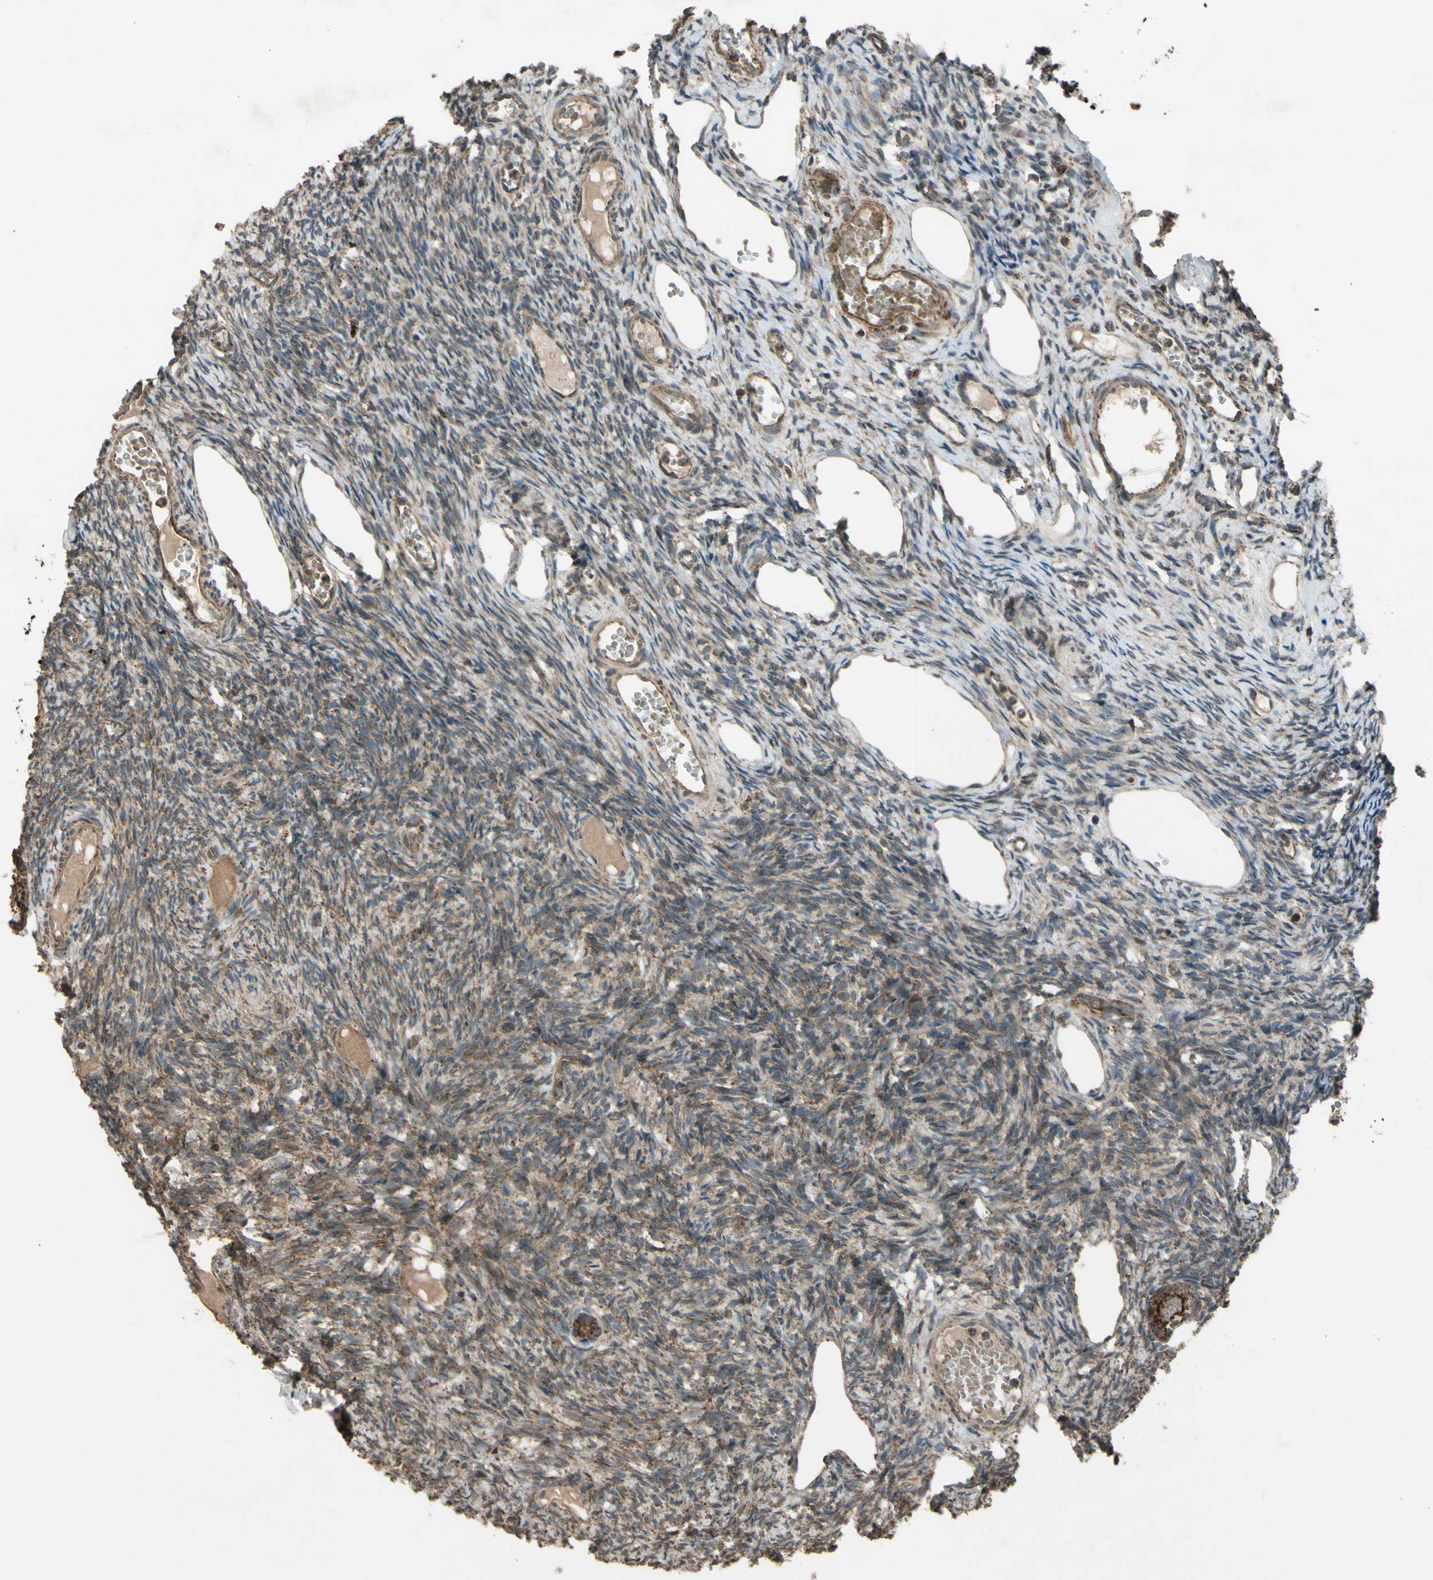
{"staining": {"intensity": "strong", "quantity": ">75%", "location": "cytoplasmic/membranous"}, "tissue": "ovary", "cell_type": "Follicle cells", "image_type": "normal", "snomed": [{"axis": "morphology", "description": "Normal tissue, NOS"}, {"axis": "topography", "description": "Ovary"}], "caption": "Human ovary stained with a brown dye displays strong cytoplasmic/membranous positive expression in about >75% of follicle cells.", "gene": "ACOT8", "patient": {"sex": "female", "age": 33}}